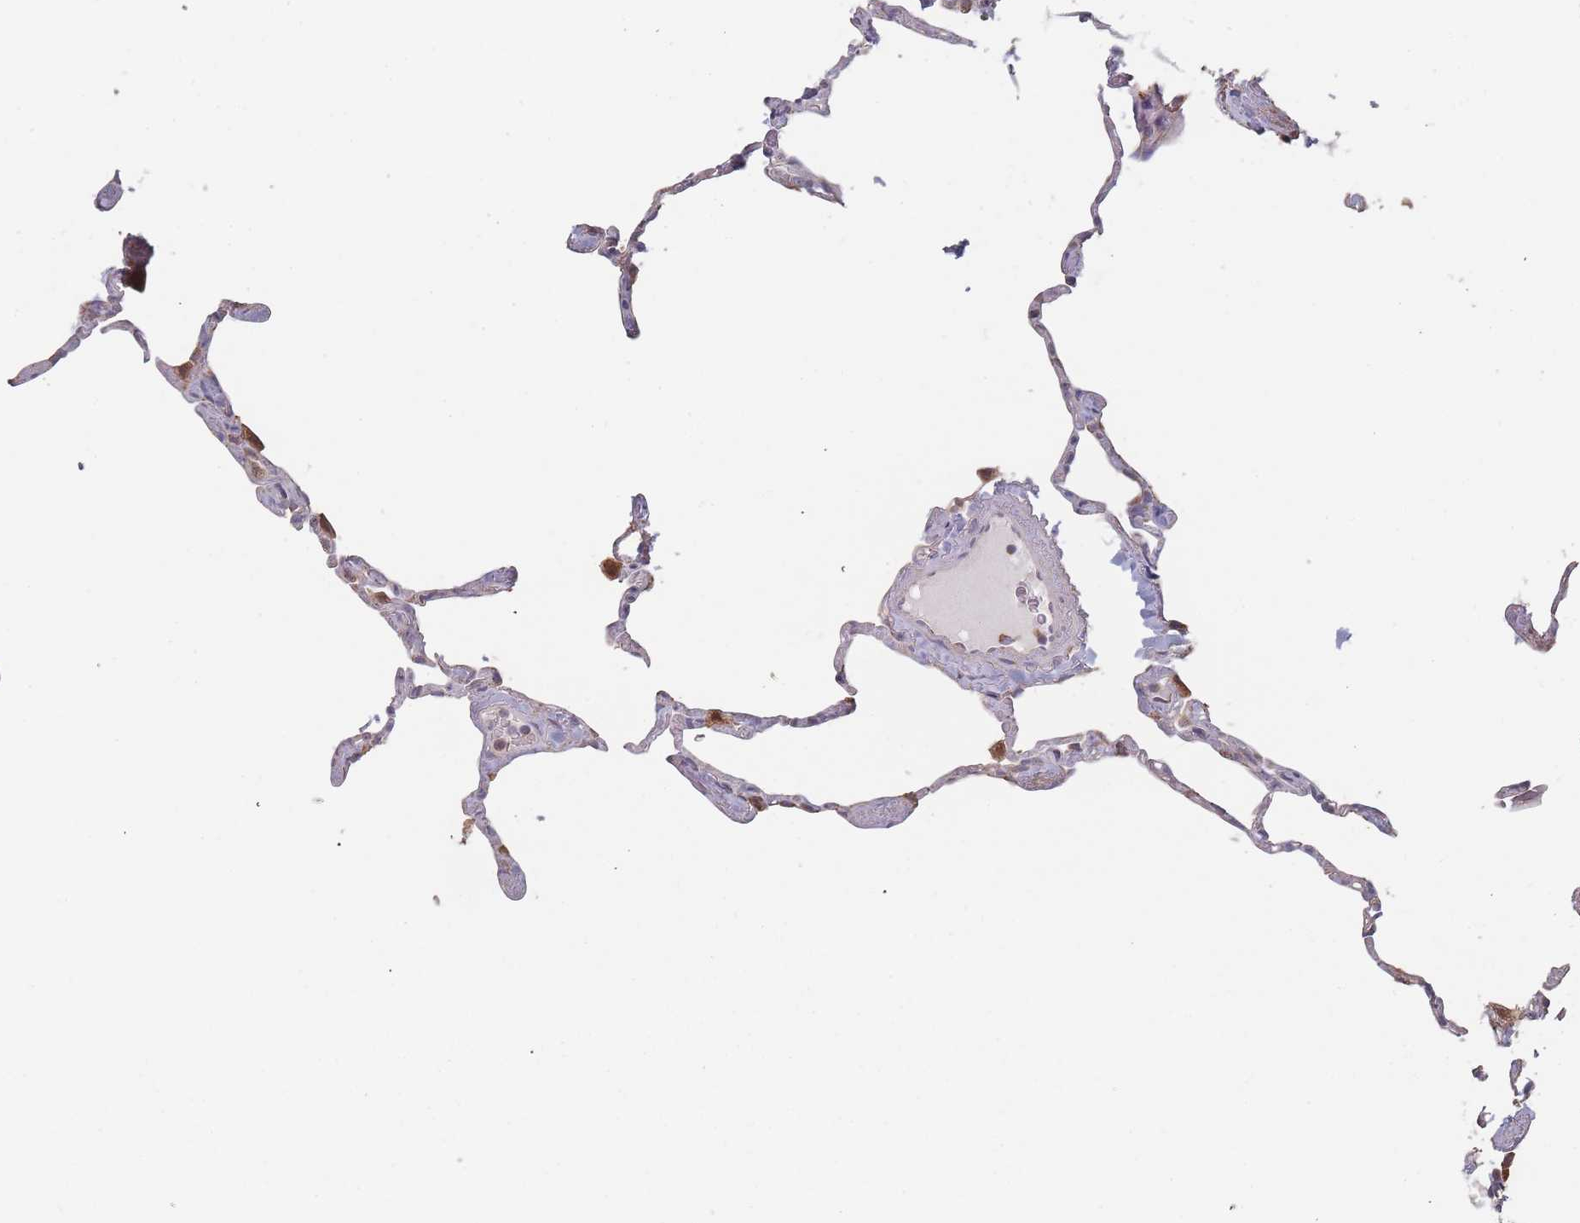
{"staining": {"intensity": "weak", "quantity": "<25%", "location": "cytoplasmic/membranous"}, "tissue": "lung", "cell_type": "Alveolar cells", "image_type": "normal", "snomed": [{"axis": "morphology", "description": "Normal tissue, NOS"}, {"axis": "topography", "description": "Lung"}], "caption": "IHC of benign human lung reveals no staining in alveolar cells. (Brightfield microscopy of DAB (3,3'-diaminobenzidine) immunohistochemistry at high magnification).", "gene": "PSMB3", "patient": {"sex": "male", "age": 65}}